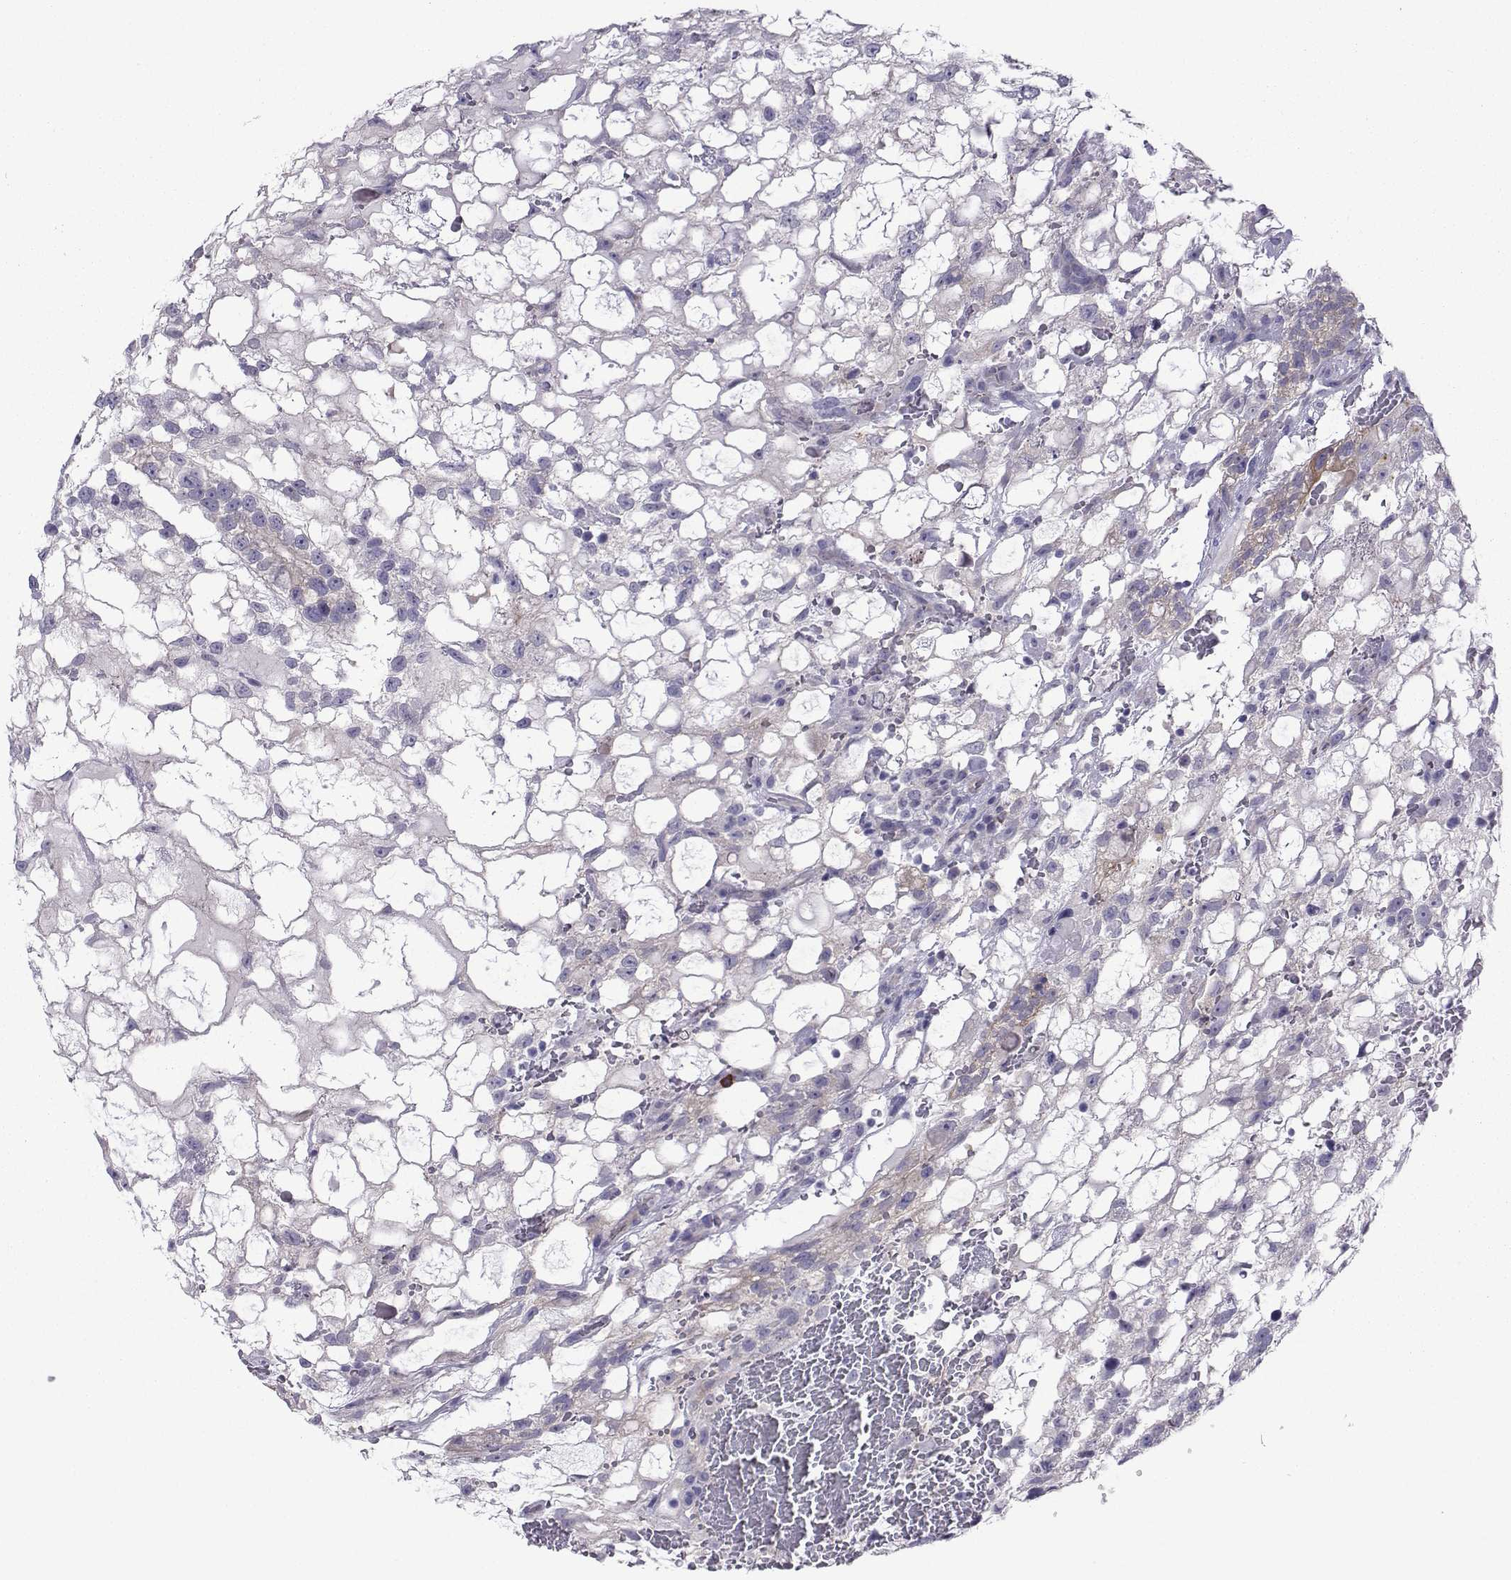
{"staining": {"intensity": "weak", "quantity": "<25%", "location": "cytoplasmic/membranous"}, "tissue": "testis cancer", "cell_type": "Tumor cells", "image_type": "cancer", "snomed": [{"axis": "morphology", "description": "Normal tissue, NOS"}, {"axis": "morphology", "description": "Carcinoma, Embryonal, NOS"}, {"axis": "topography", "description": "Testis"}, {"axis": "topography", "description": "Epididymis"}], "caption": "Immunohistochemistry of embryonal carcinoma (testis) reveals no positivity in tumor cells. Brightfield microscopy of immunohistochemistry stained with DAB (brown) and hematoxylin (blue), captured at high magnification.", "gene": "COL22A1", "patient": {"sex": "male", "age": 32}}